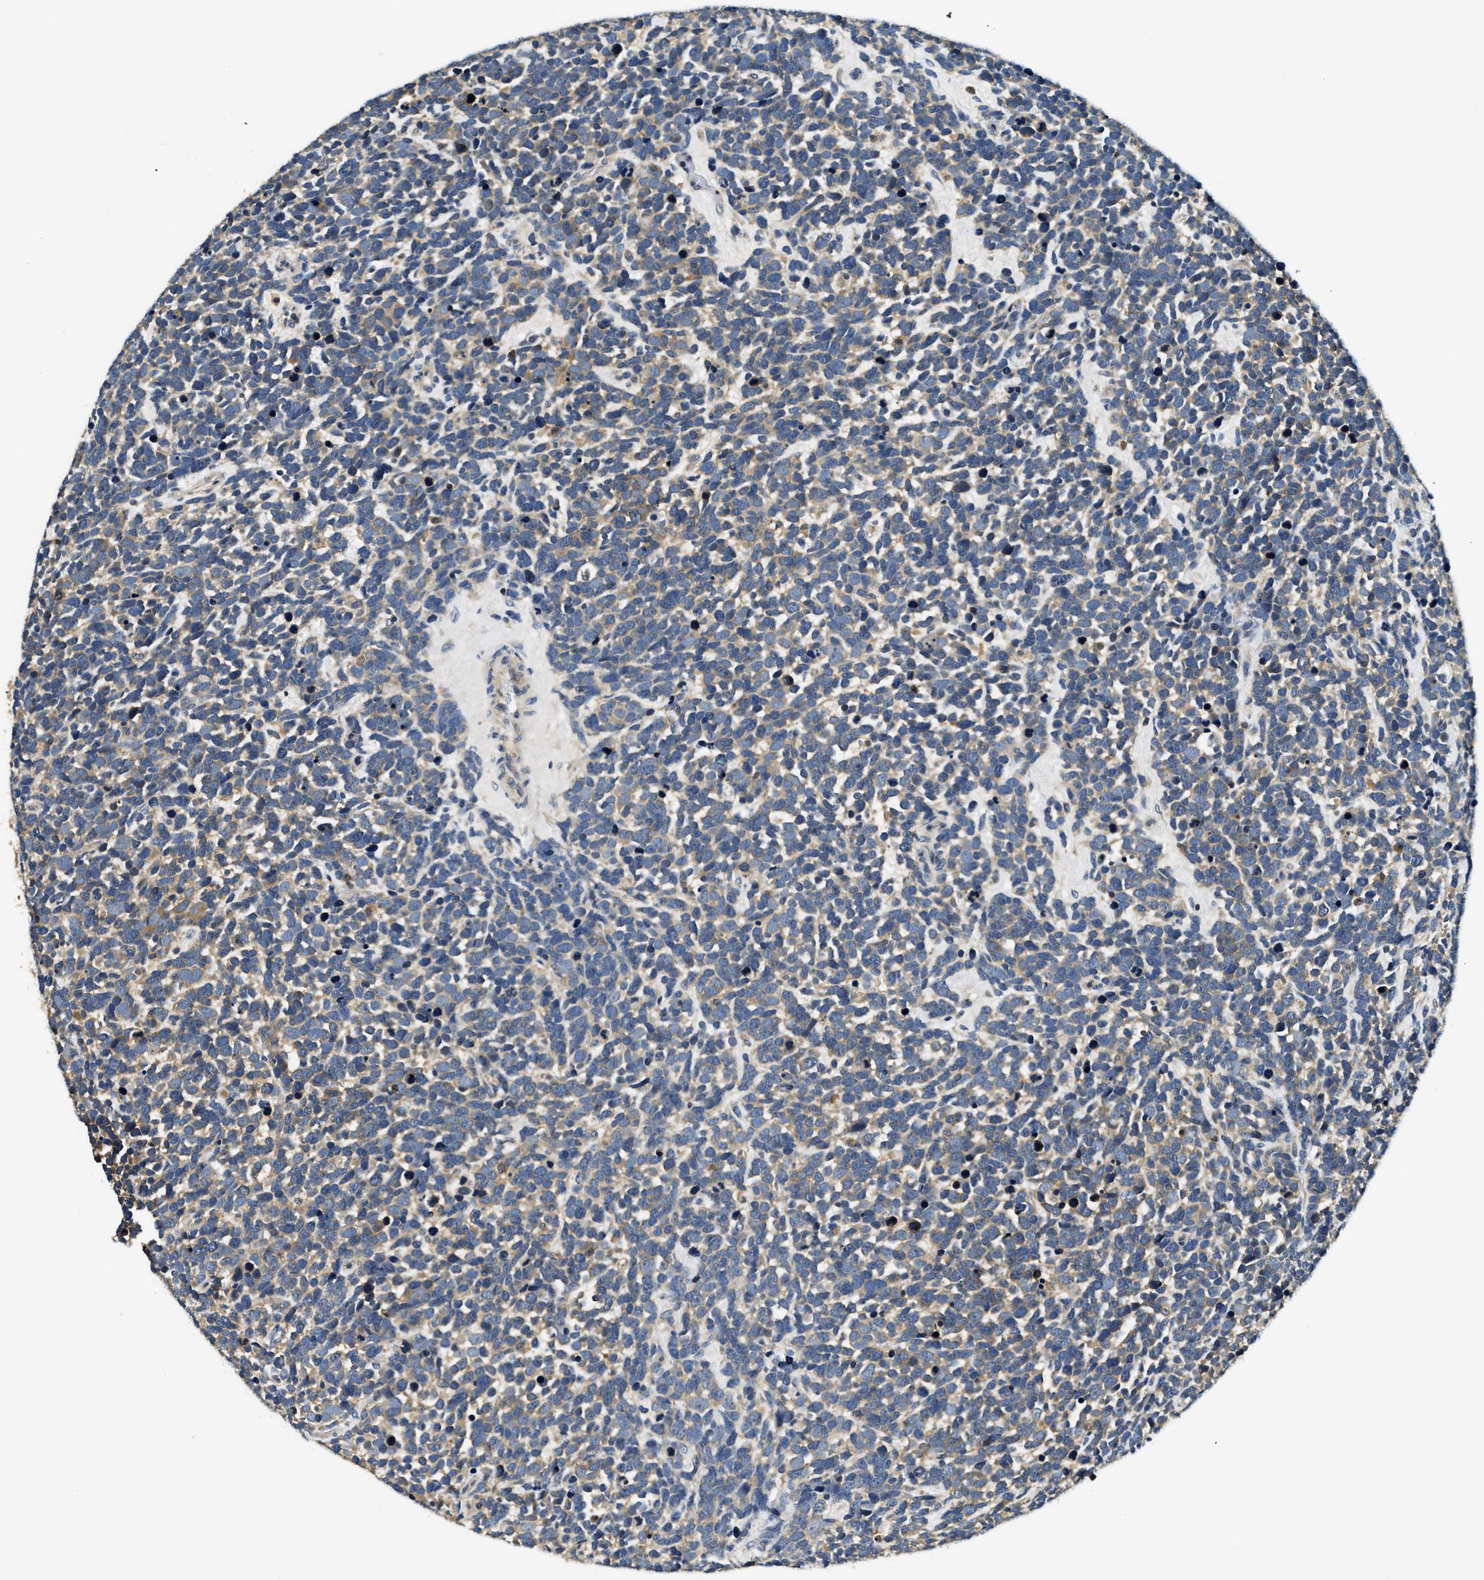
{"staining": {"intensity": "weak", "quantity": ">75%", "location": "cytoplasmic/membranous"}, "tissue": "urothelial cancer", "cell_type": "Tumor cells", "image_type": "cancer", "snomed": [{"axis": "morphology", "description": "Urothelial carcinoma, High grade"}, {"axis": "topography", "description": "Urinary bladder"}], "caption": "Urothelial cancer stained with a protein marker demonstrates weak staining in tumor cells.", "gene": "RESF1", "patient": {"sex": "female", "age": 82}}